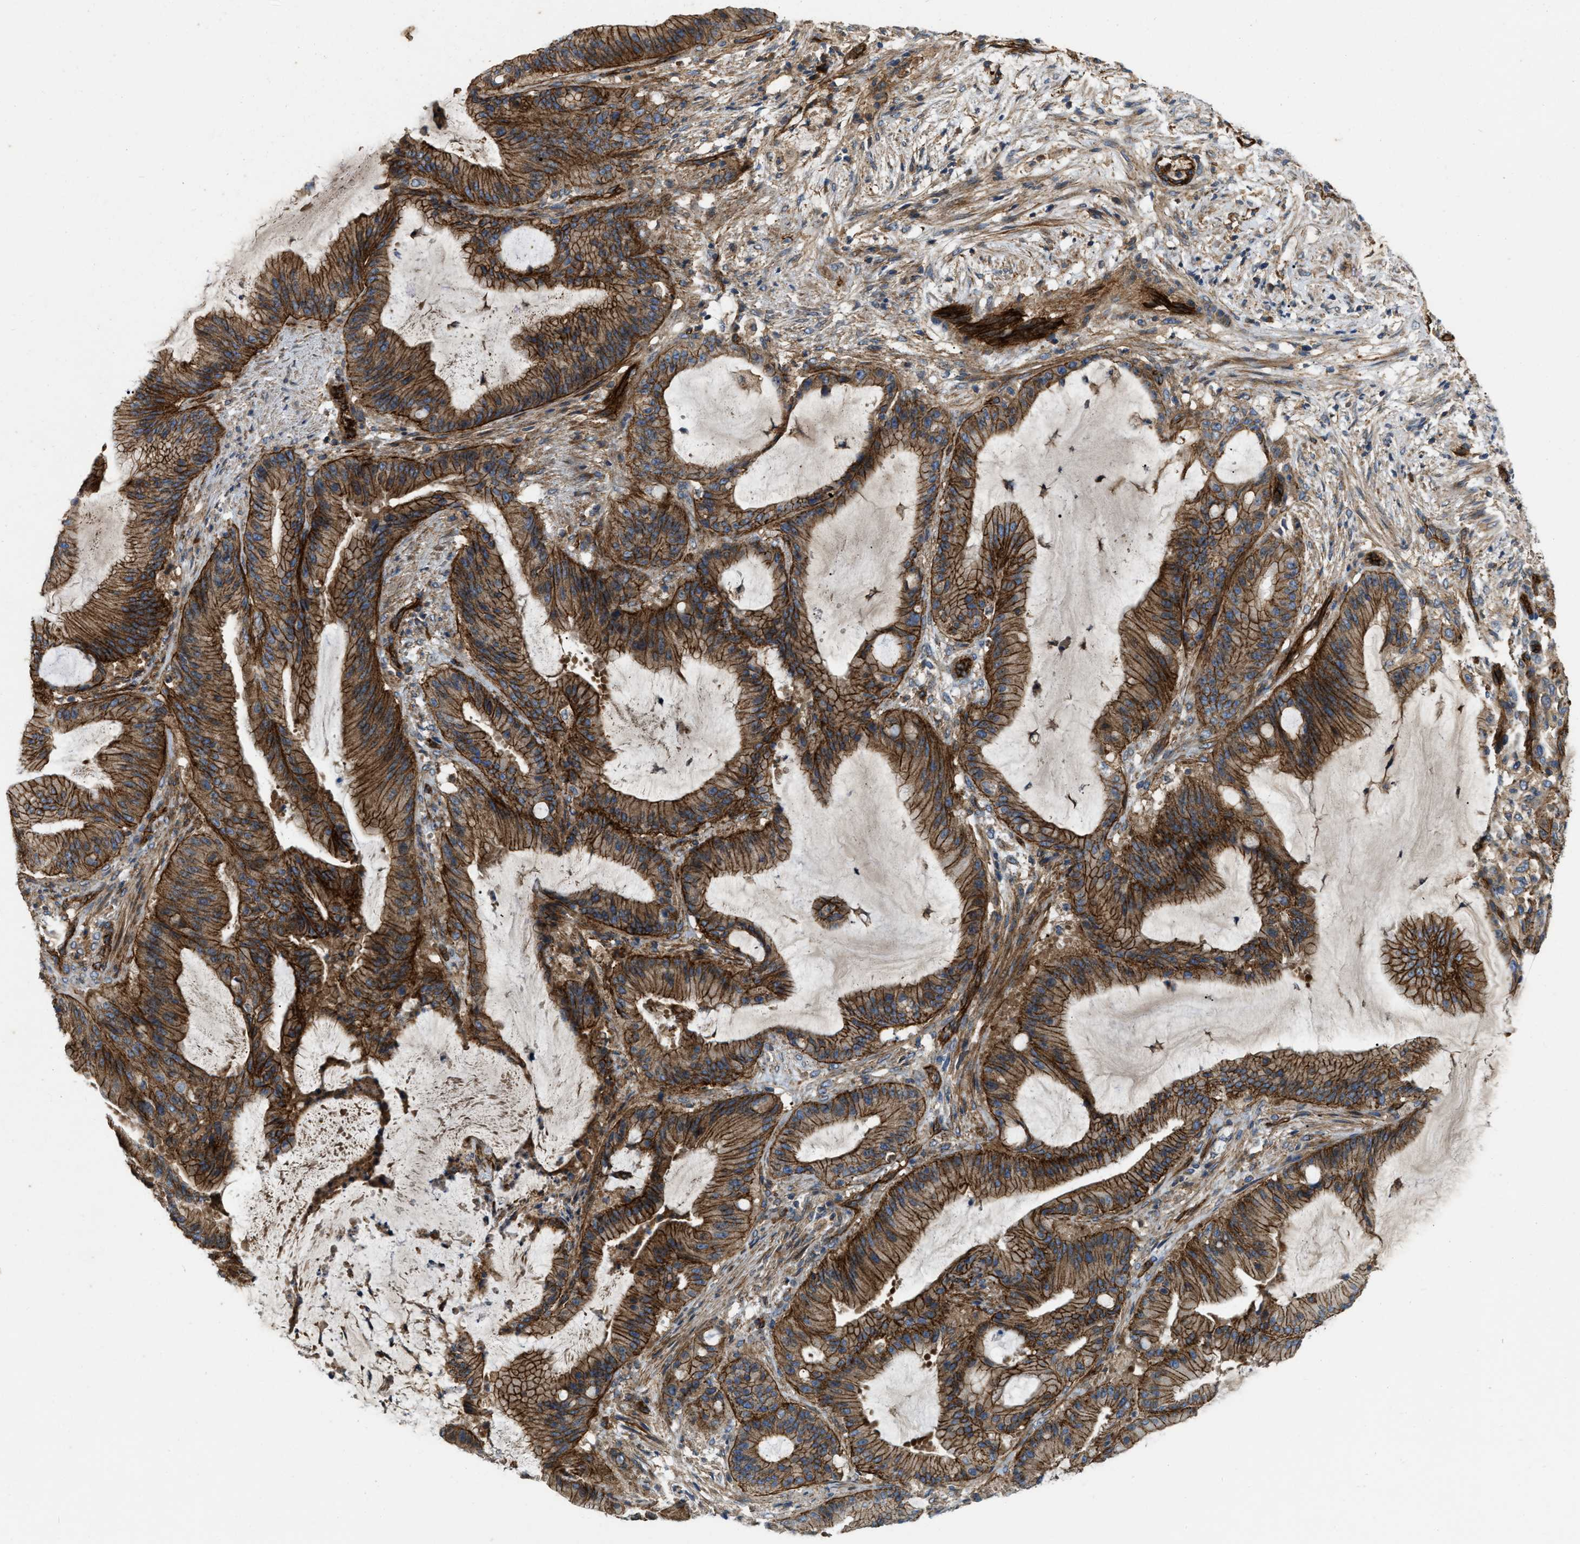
{"staining": {"intensity": "strong", "quantity": ">75%", "location": "cytoplasmic/membranous"}, "tissue": "liver cancer", "cell_type": "Tumor cells", "image_type": "cancer", "snomed": [{"axis": "morphology", "description": "Normal tissue, NOS"}, {"axis": "morphology", "description": "Cholangiocarcinoma"}, {"axis": "topography", "description": "Liver"}, {"axis": "topography", "description": "Peripheral nerve tissue"}], "caption": "Immunohistochemistry histopathology image of human liver cholangiocarcinoma stained for a protein (brown), which shows high levels of strong cytoplasmic/membranous staining in about >75% of tumor cells.", "gene": "ERC1", "patient": {"sex": "female", "age": 73}}